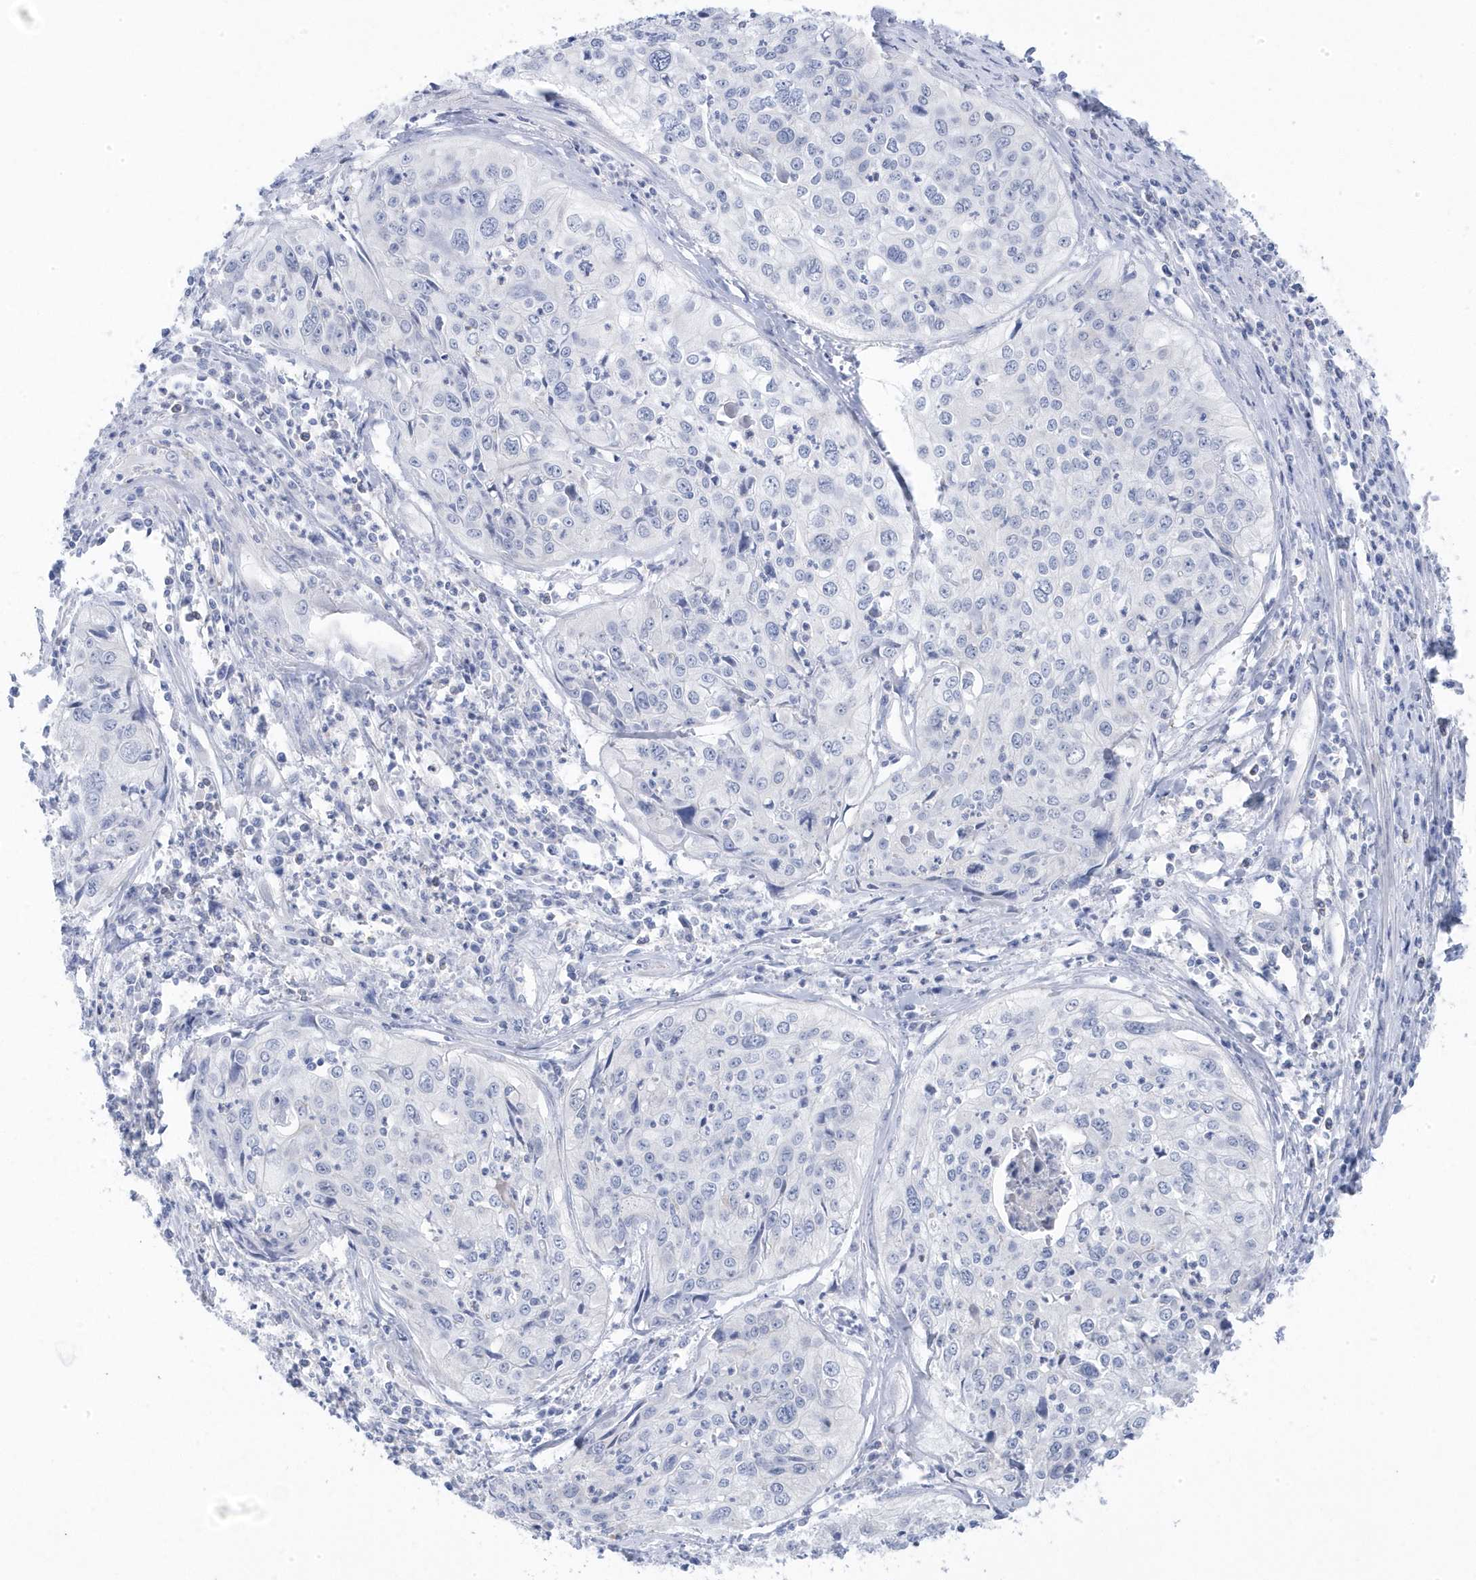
{"staining": {"intensity": "negative", "quantity": "none", "location": "none"}, "tissue": "cervical cancer", "cell_type": "Tumor cells", "image_type": "cancer", "snomed": [{"axis": "morphology", "description": "Squamous cell carcinoma, NOS"}, {"axis": "topography", "description": "Cervix"}], "caption": "An image of human squamous cell carcinoma (cervical) is negative for staining in tumor cells. Brightfield microscopy of IHC stained with DAB (brown) and hematoxylin (blue), captured at high magnification.", "gene": "ANAPC1", "patient": {"sex": "female", "age": 31}}